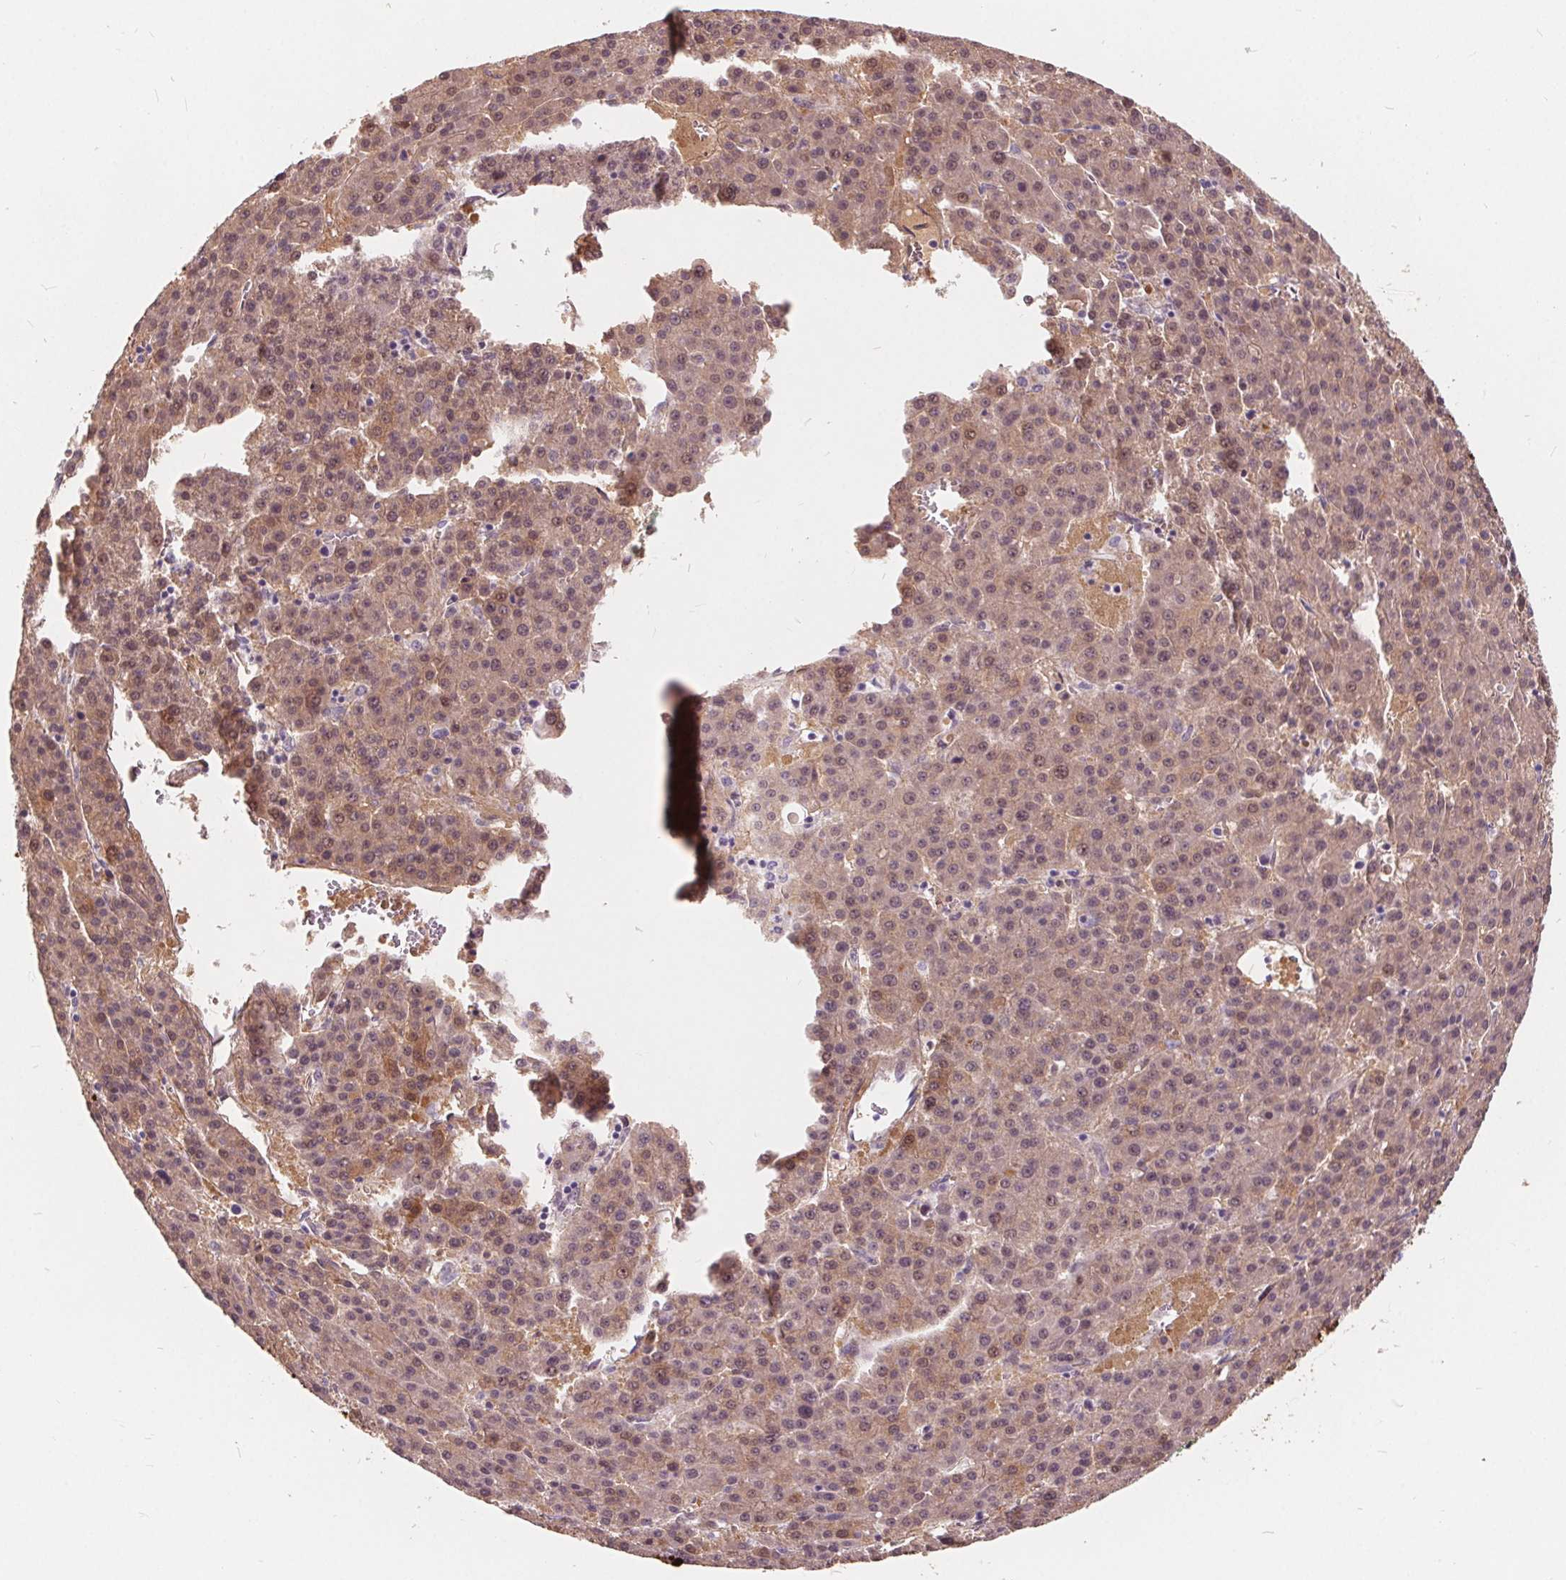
{"staining": {"intensity": "moderate", "quantity": ">75%", "location": "cytoplasmic/membranous,nuclear"}, "tissue": "liver cancer", "cell_type": "Tumor cells", "image_type": "cancer", "snomed": [{"axis": "morphology", "description": "Carcinoma, Hepatocellular, NOS"}, {"axis": "topography", "description": "Liver"}], "caption": "Protein analysis of liver cancer (hepatocellular carcinoma) tissue exhibits moderate cytoplasmic/membranous and nuclear positivity in about >75% of tumor cells. (IHC, brightfield microscopy, high magnification).", "gene": "HAAO", "patient": {"sex": "female", "age": 58}}